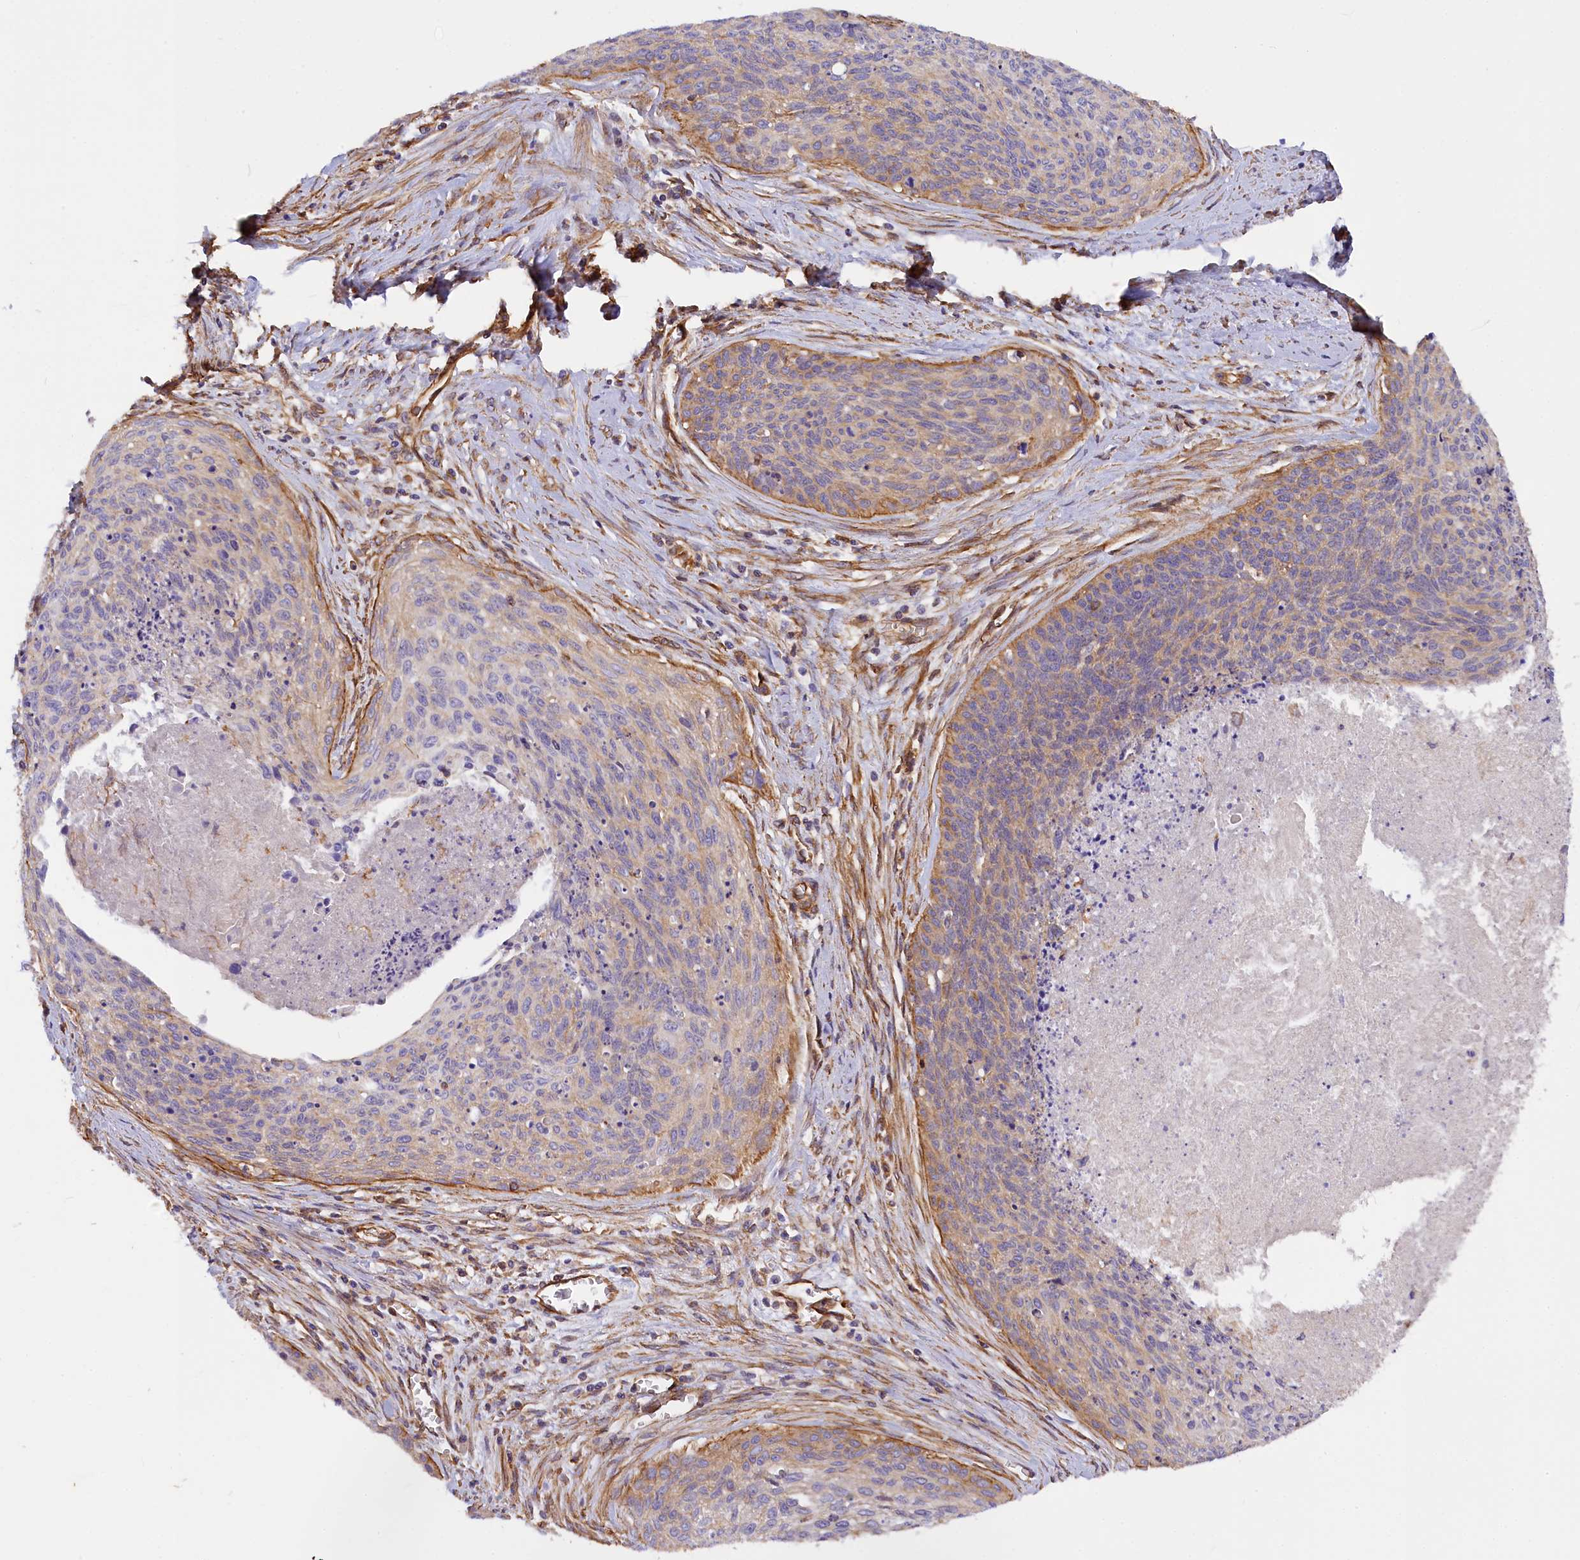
{"staining": {"intensity": "weak", "quantity": "25%-75%", "location": "cytoplasmic/membranous"}, "tissue": "cervical cancer", "cell_type": "Tumor cells", "image_type": "cancer", "snomed": [{"axis": "morphology", "description": "Squamous cell carcinoma, NOS"}, {"axis": "topography", "description": "Cervix"}], "caption": "Immunohistochemistry (DAB) staining of cervical squamous cell carcinoma demonstrates weak cytoplasmic/membranous protein staining in about 25%-75% of tumor cells.", "gene": "MED20", "patient": {"sex": "female", "age": 55}}